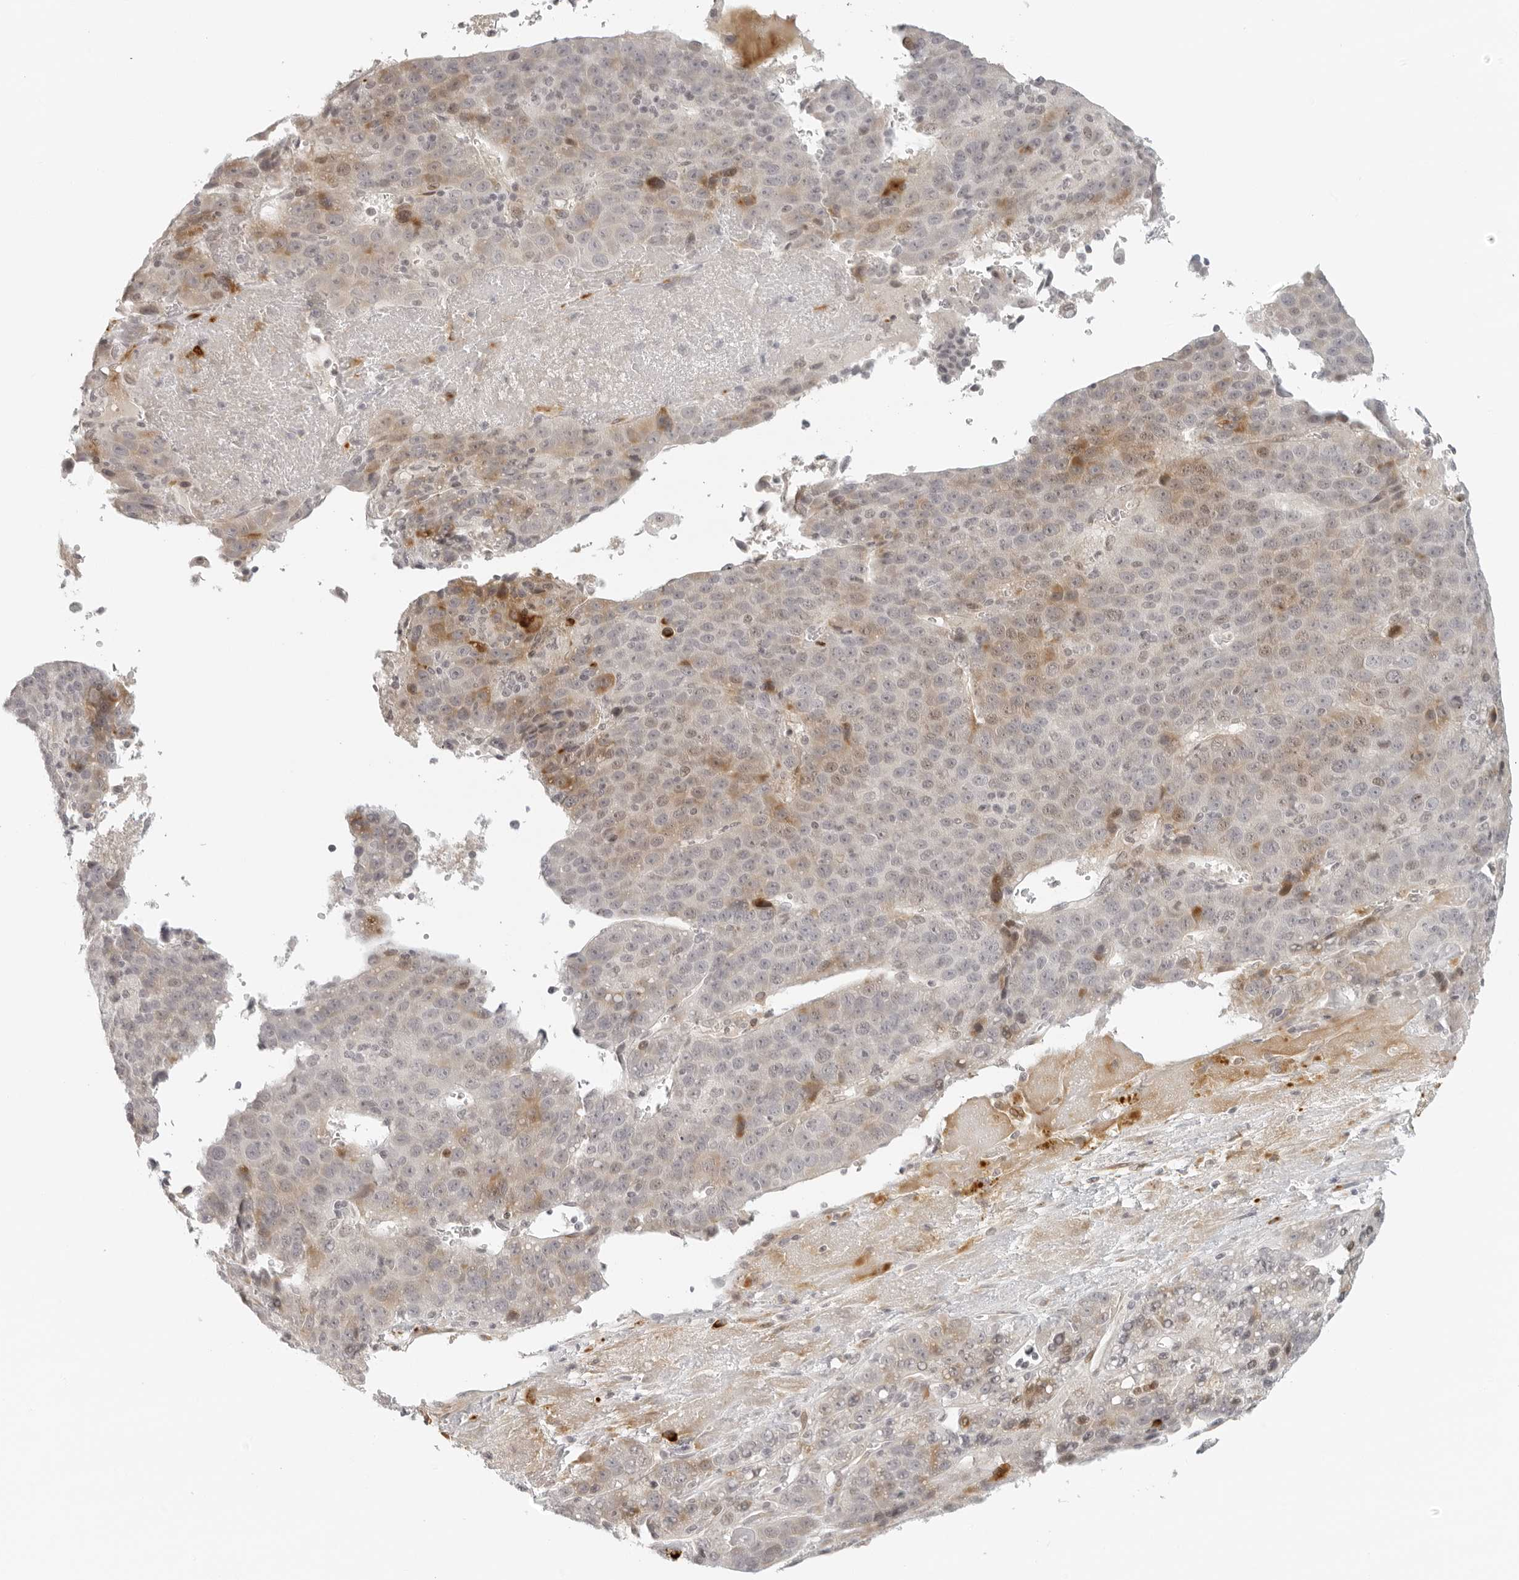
{"staining": {"intensity": "negative", "quantity": "none", "location": "none"}, "tissue": "liver cancer", "cell_type": "Tumor cells", "image_type": "cancer", "snomed": [{"axis": "morphology", "description": "Carcinoma, Hepatocellular, NOS"}, {"axis": "topography", "description": "Liver"}], "caption": "IHC of human liver hepatocellular carcinoma reveals no expression in tumor cells. Brightfield microscopy of IHC stained with DAB (3,3'-diaminobenzidine) (brown) and hematoxylin (blue), captured at high magnification.", "gene": "ZNF678", "patient": {"sex": "female", "age": 53}}